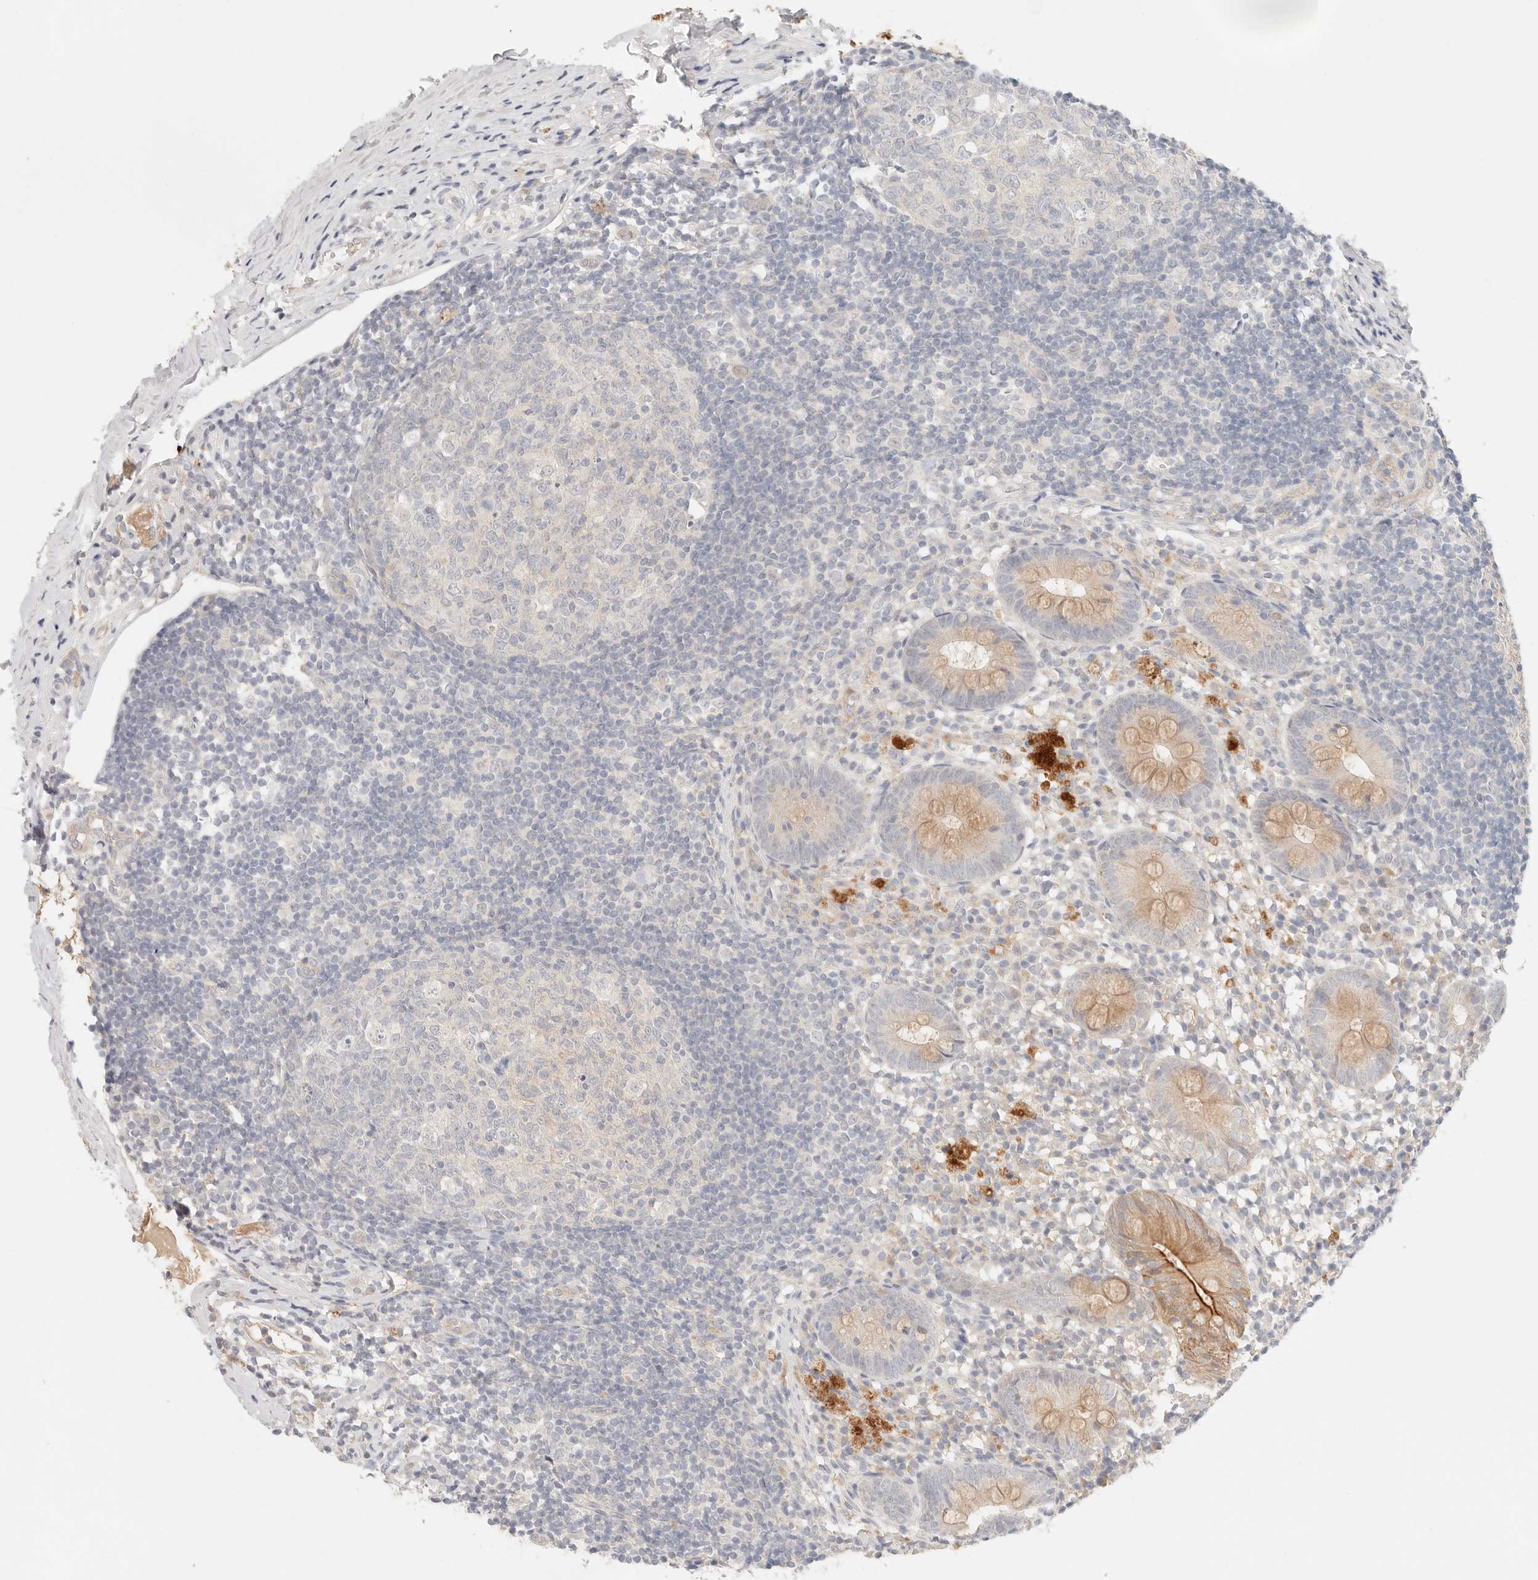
{"staining": {"intensity": "moderate", "quantity": ">75%", "location": "cytoplasmic/membranous"}, "tissue": "appendix", "cell_type": "Glandular cells", "image_type": "normal", "snomed": [{"axis": "morphology", "description": "Normal tissue, NOS"}, {"axis": "topography", "description": "Appendix"}], "caption": "Brown immunohistochemical staining in normal appendix displays moderate cytoplasmic/membranous expression in about >75% of glandular cells.", "gene": "SPHK1", "patient": {"sex": "female", "age": 20}}